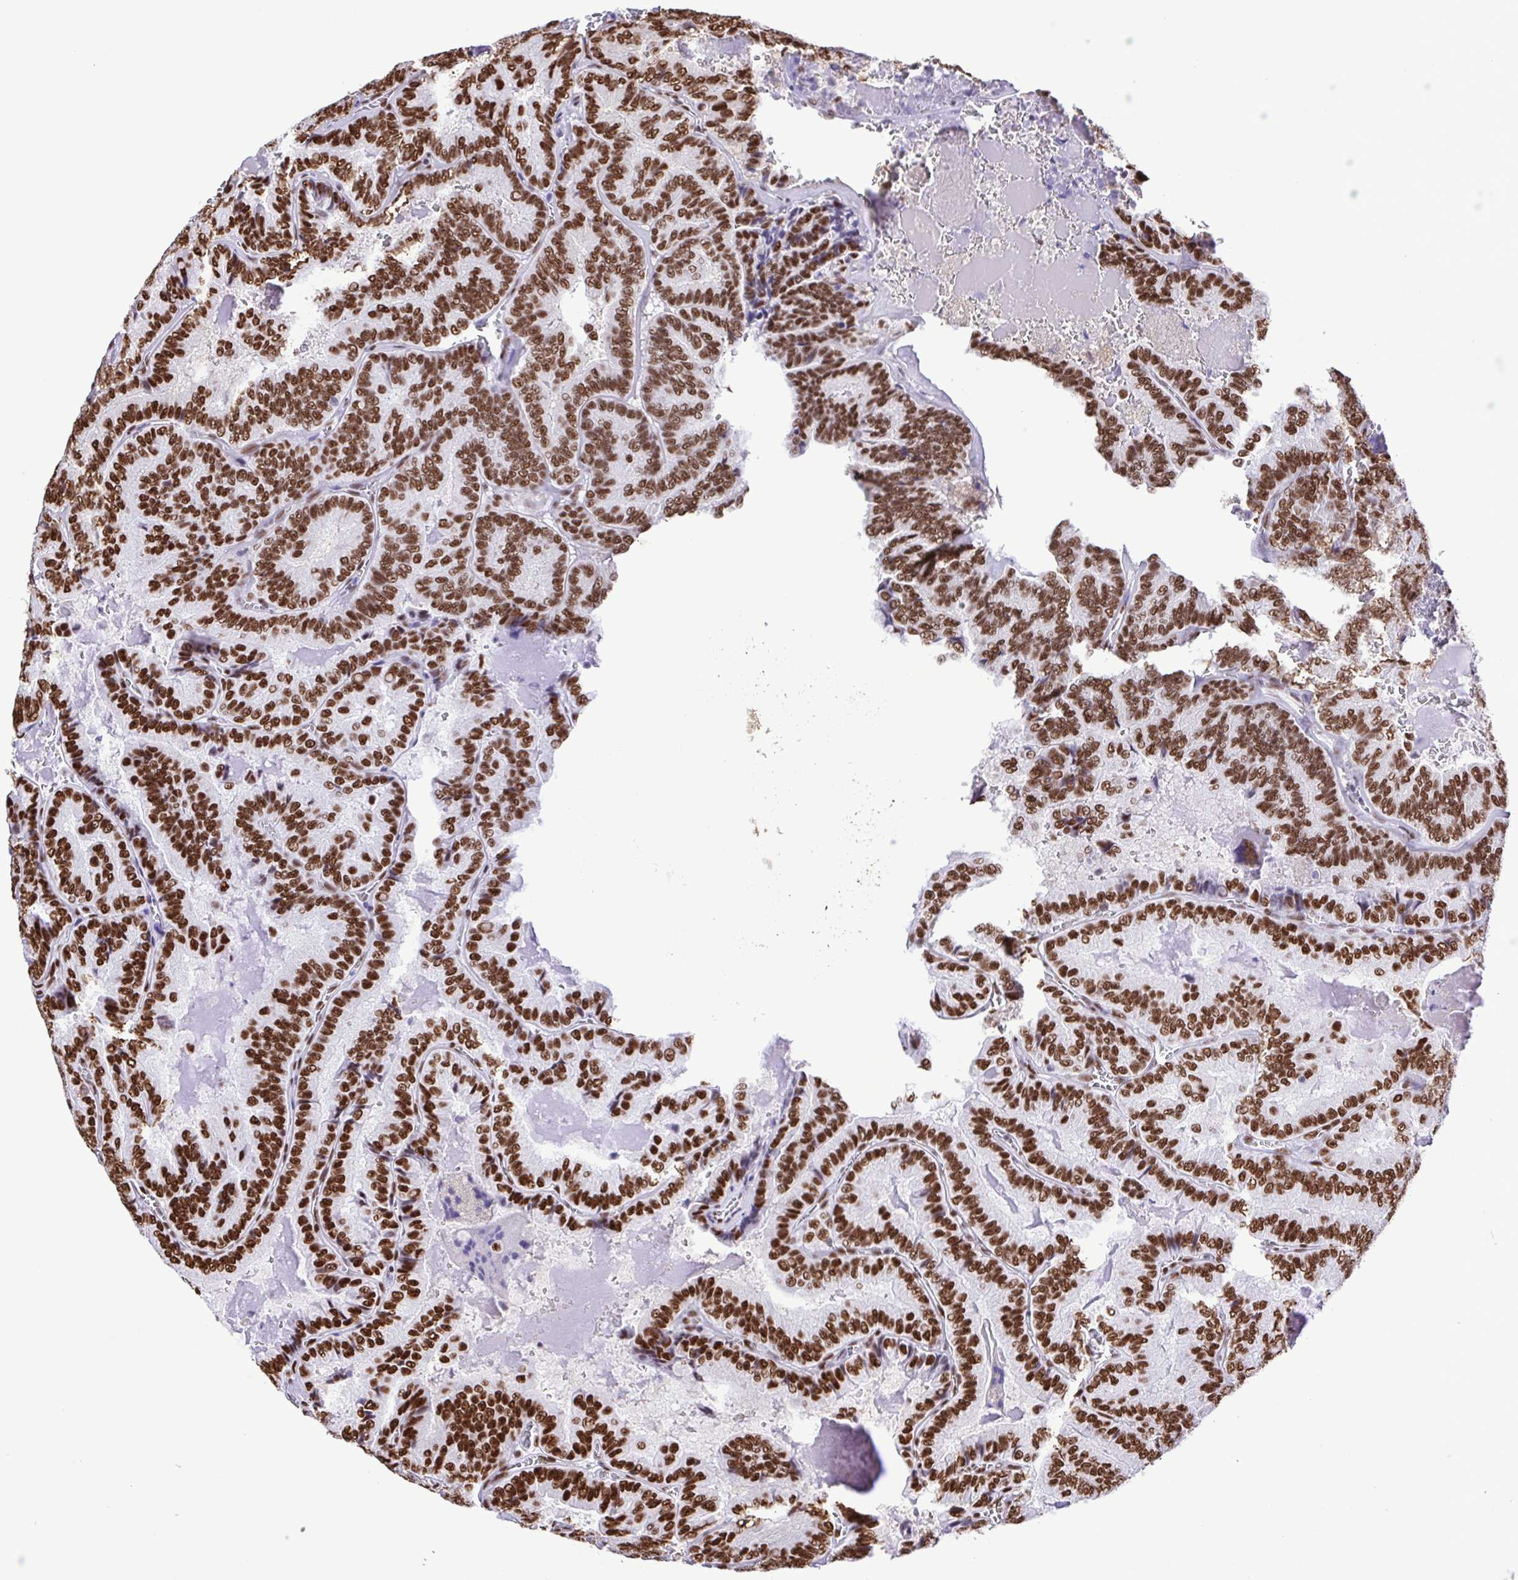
{"staining": {"intensity": "strong", "quantity": ">75%", "location": "nuclear"}, "tissue": "thyroid cancer", "cell_type": "Tumor cells", "image_type": "cancer", "snomed": [{"axis": "morphology", "description": "Papillary adenocarcinoma, NOS"}, {"axis": "topography", "description": "Thyroid gland"}], "caption": "Protein staining of thyroid cancer (papillary adenocarcinoma) tissue displays strong nuclear positivity in approximately >75% of tumor cells. (IHC, brightfield microscopy, high magnification).", "gene": "TRIM28", "patient": {"sex": "female", "age": 75}}